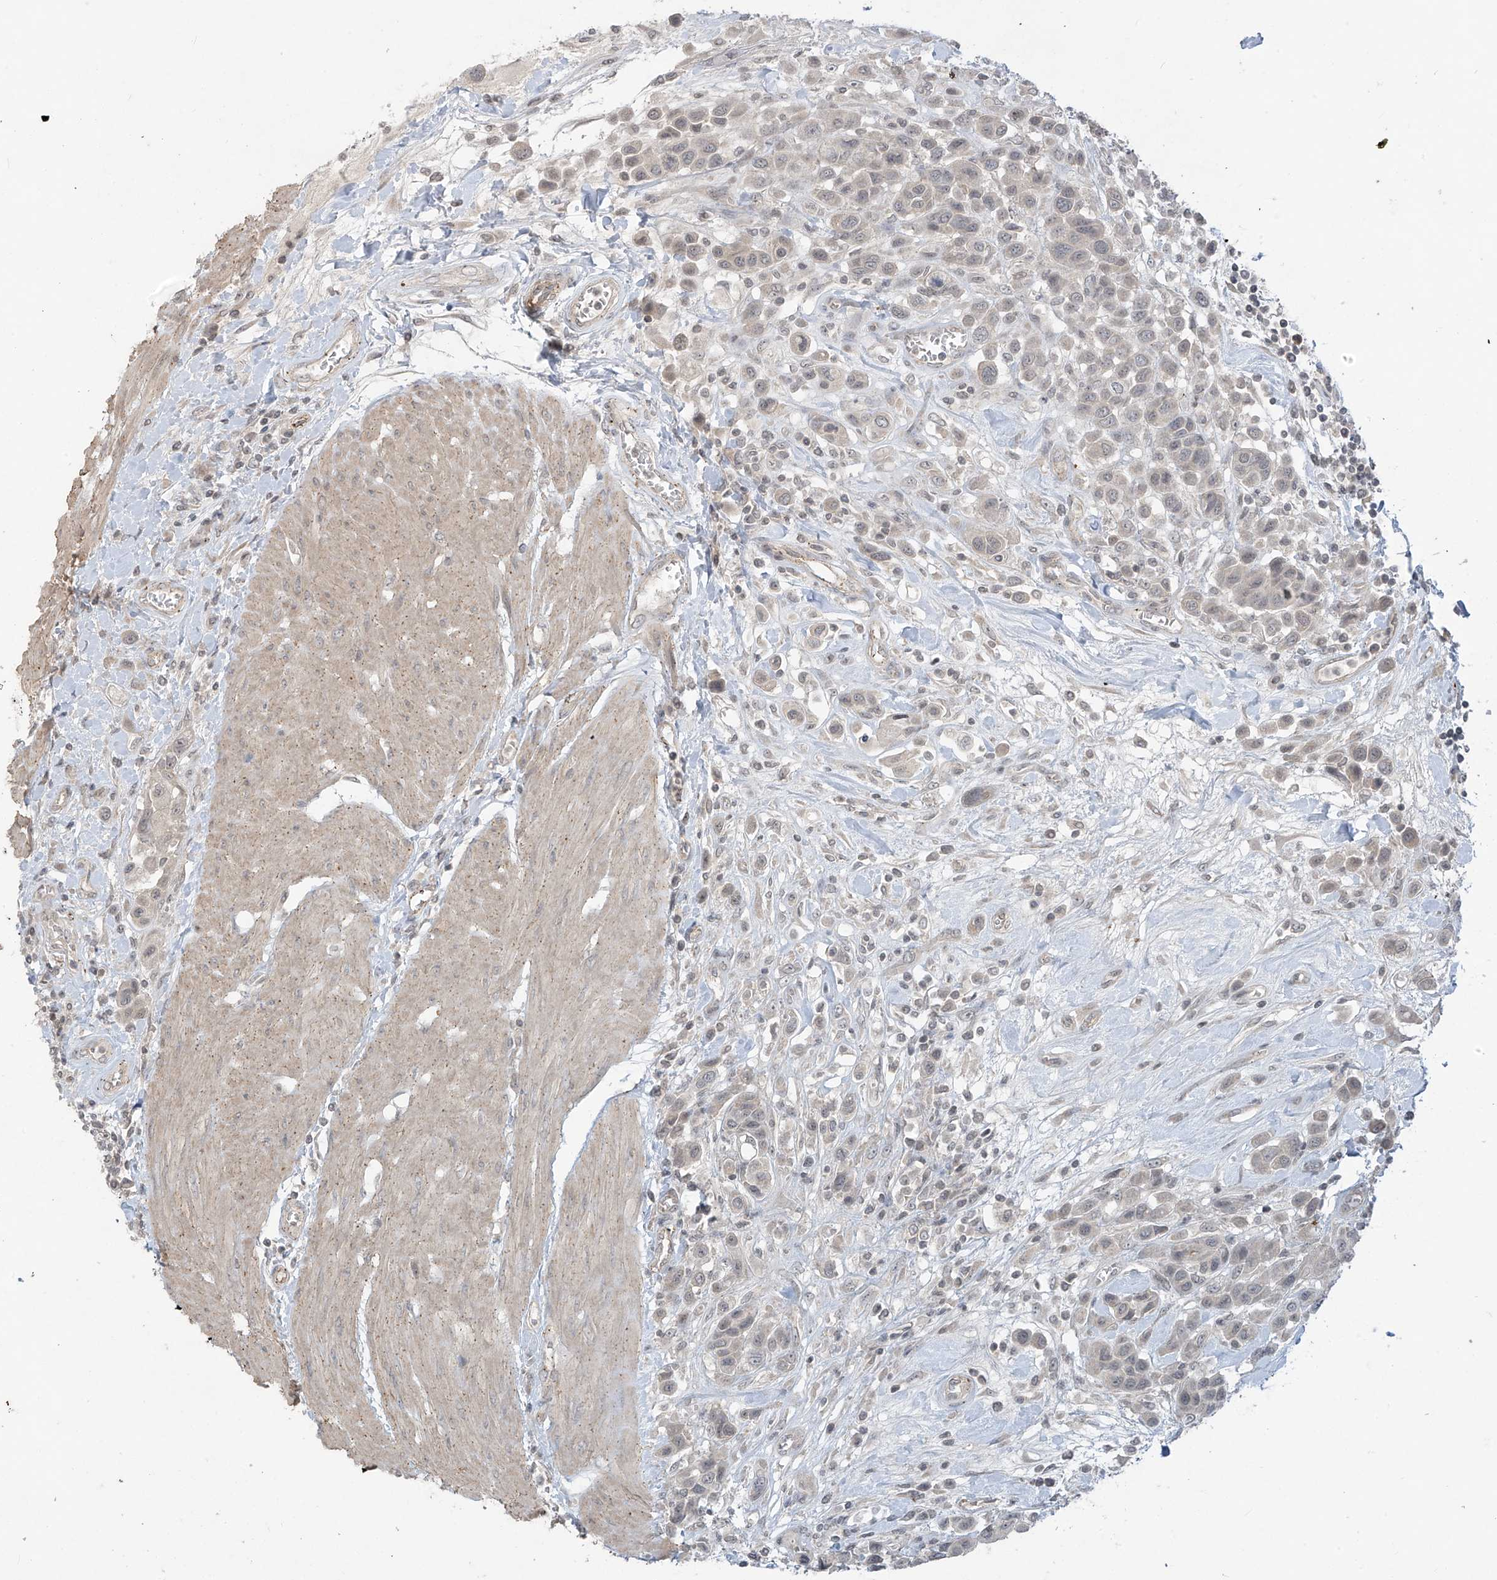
{"staining": {"intensity": "weak", "quantity": "<25%", "location": "cytoplasmic/membranous"}, "tissue": "urothelial cancer", "cell_type": "Tumor cells", "image_type": "cancer", "snomed": [{"axis": "morphology", "description": "Urothelial carcinoma, High grade"}, {"axis": "topography", "description": "Urinary bladder"}], "caption": "An image of human urothelial cancer is negative for staining in tumor cells. (Brightfield microscopy of DAB (3,3'-diaminobenzidine) immunohistochemistry at high magnification).", "gene": "DGKQ", "patient": {"sex": "male", "age": 50}}